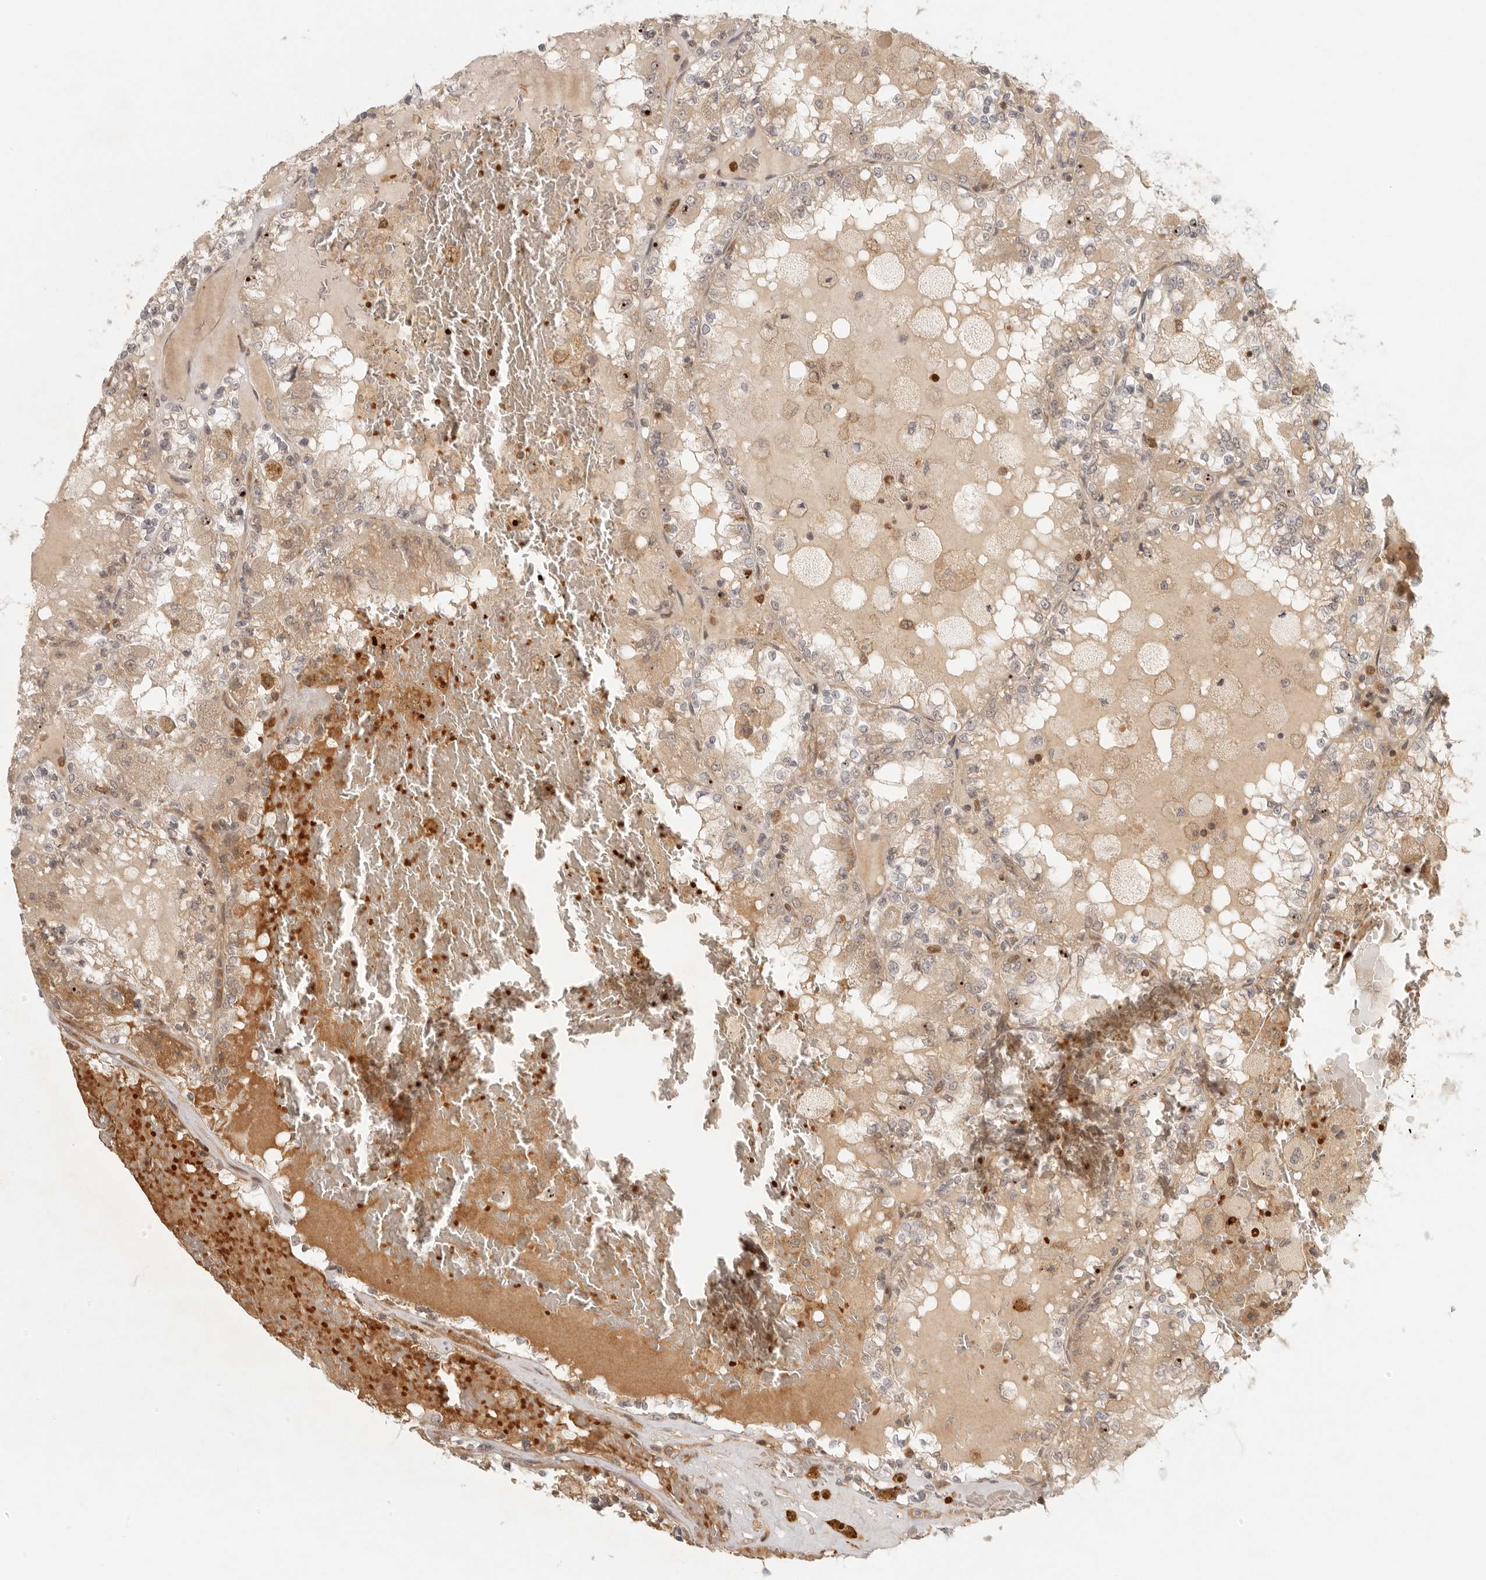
{"staining": {"intensity": "weak", "quantity": ">75%", "location": "cytoplasmic/membranous"}, "tissue": "renal cancer", "cell_type": "Tumor cells", "image_type": "cancer", "snomed": [{"axis": "morphology", "description": "Adenocarcinoma, NOS"}, {"axis": "topography", "description": "Kidney"}], "caption": "This histopathology image displays renal cancer stained with immunohistochemistry (IHC) to label a protein in brown. The cytoplasmic/membranous of tumor cells show weak positivity for the protein. Nuclei are counter-stained blue.", "gene": "AHDC1", "patient": {"sex": "female", "age": 56}}